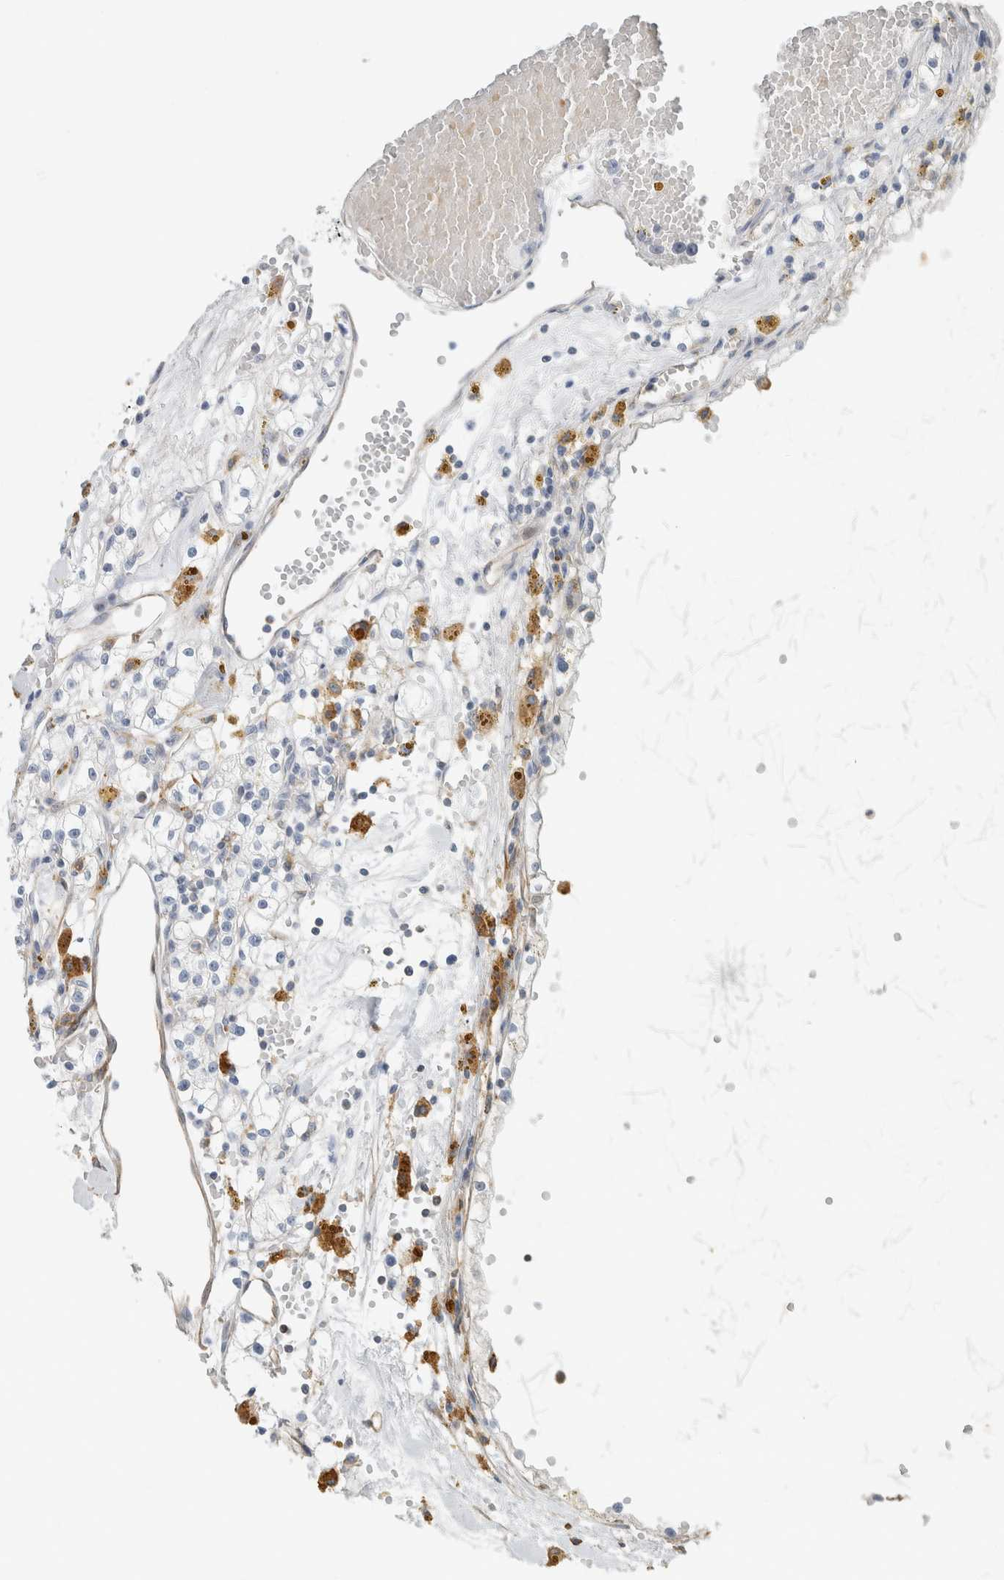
{"staining": {"intensity": "negative", "quantity": "none", "location": "none"}, "tissue": "renal cancer", "cell_type": "Tumor cells", "image_type": "cancer", "snomed": [{"axis": "morphology", "description": "Adenocarcinoma, NOS"}, {"axis": "topography", "description": "Kidney"}], "caption": "An IHC image of renal cancer is shown. There is no staining in tumor cells of renal cancer. (DAB (3,3'-diaminobenzidine) immunohistochemistry (IHC) visualized using brightfield microscopy, high magnification).", "gene": "LY86", "patient": {"sex": "male", "age": 56}}